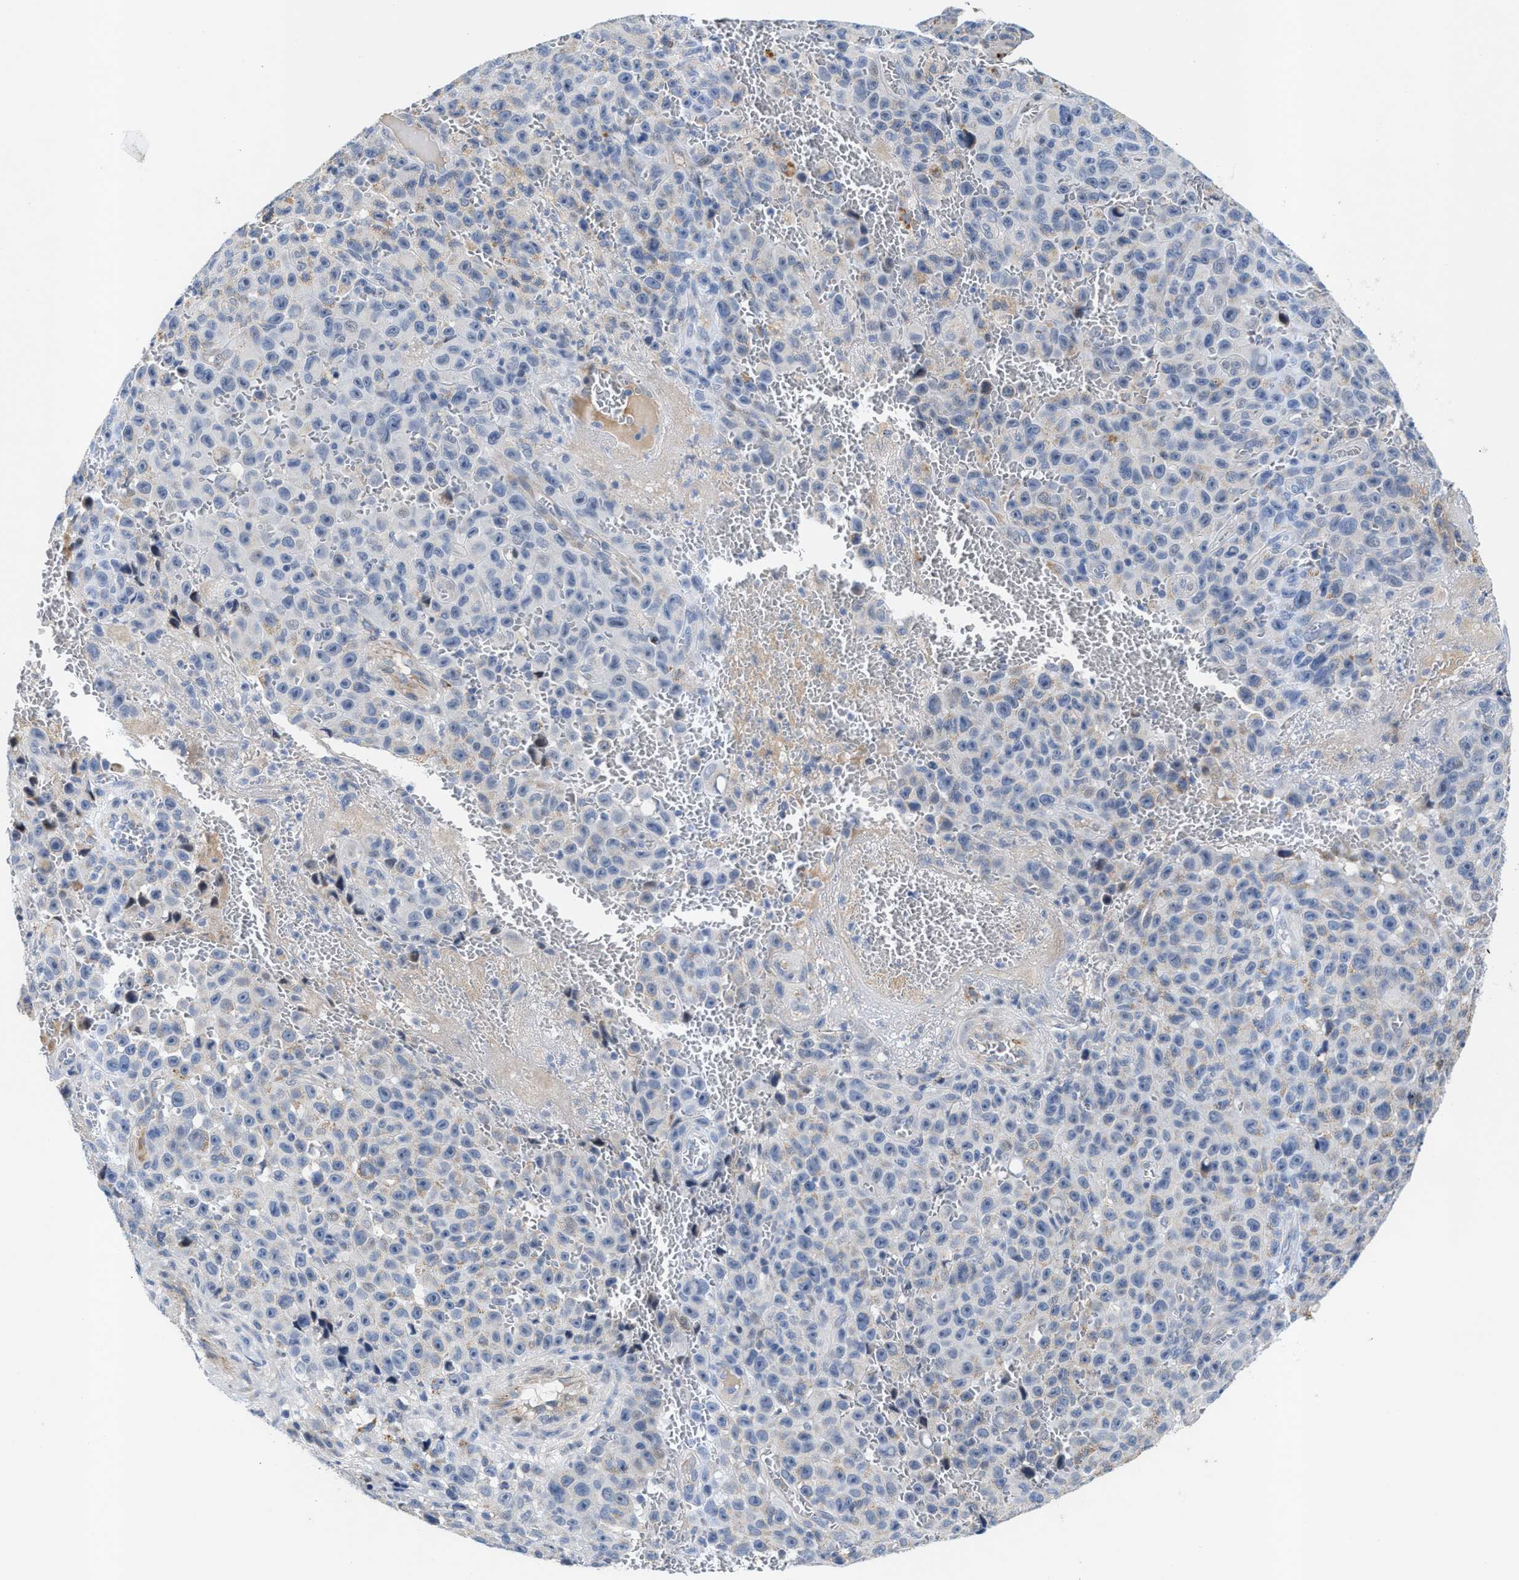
{"staining": {"intensity": "negative", "quantity": "none", "location": "none"}, "tissue": "melanoma", "cell_type": "Tumor cells", "image_type": "cancer", "snomed": [{"axis": "morphology", "description": "Malignant melanoma, NOS"}, {"axis": "topography", "description": "Skin"}], "caption": "This is an immunohistochemistry micrograph of malignant melanoma. There is no expression in tumor cells.", "gene": "JAG1", "patient": {"sex": "female", "age": 82}}